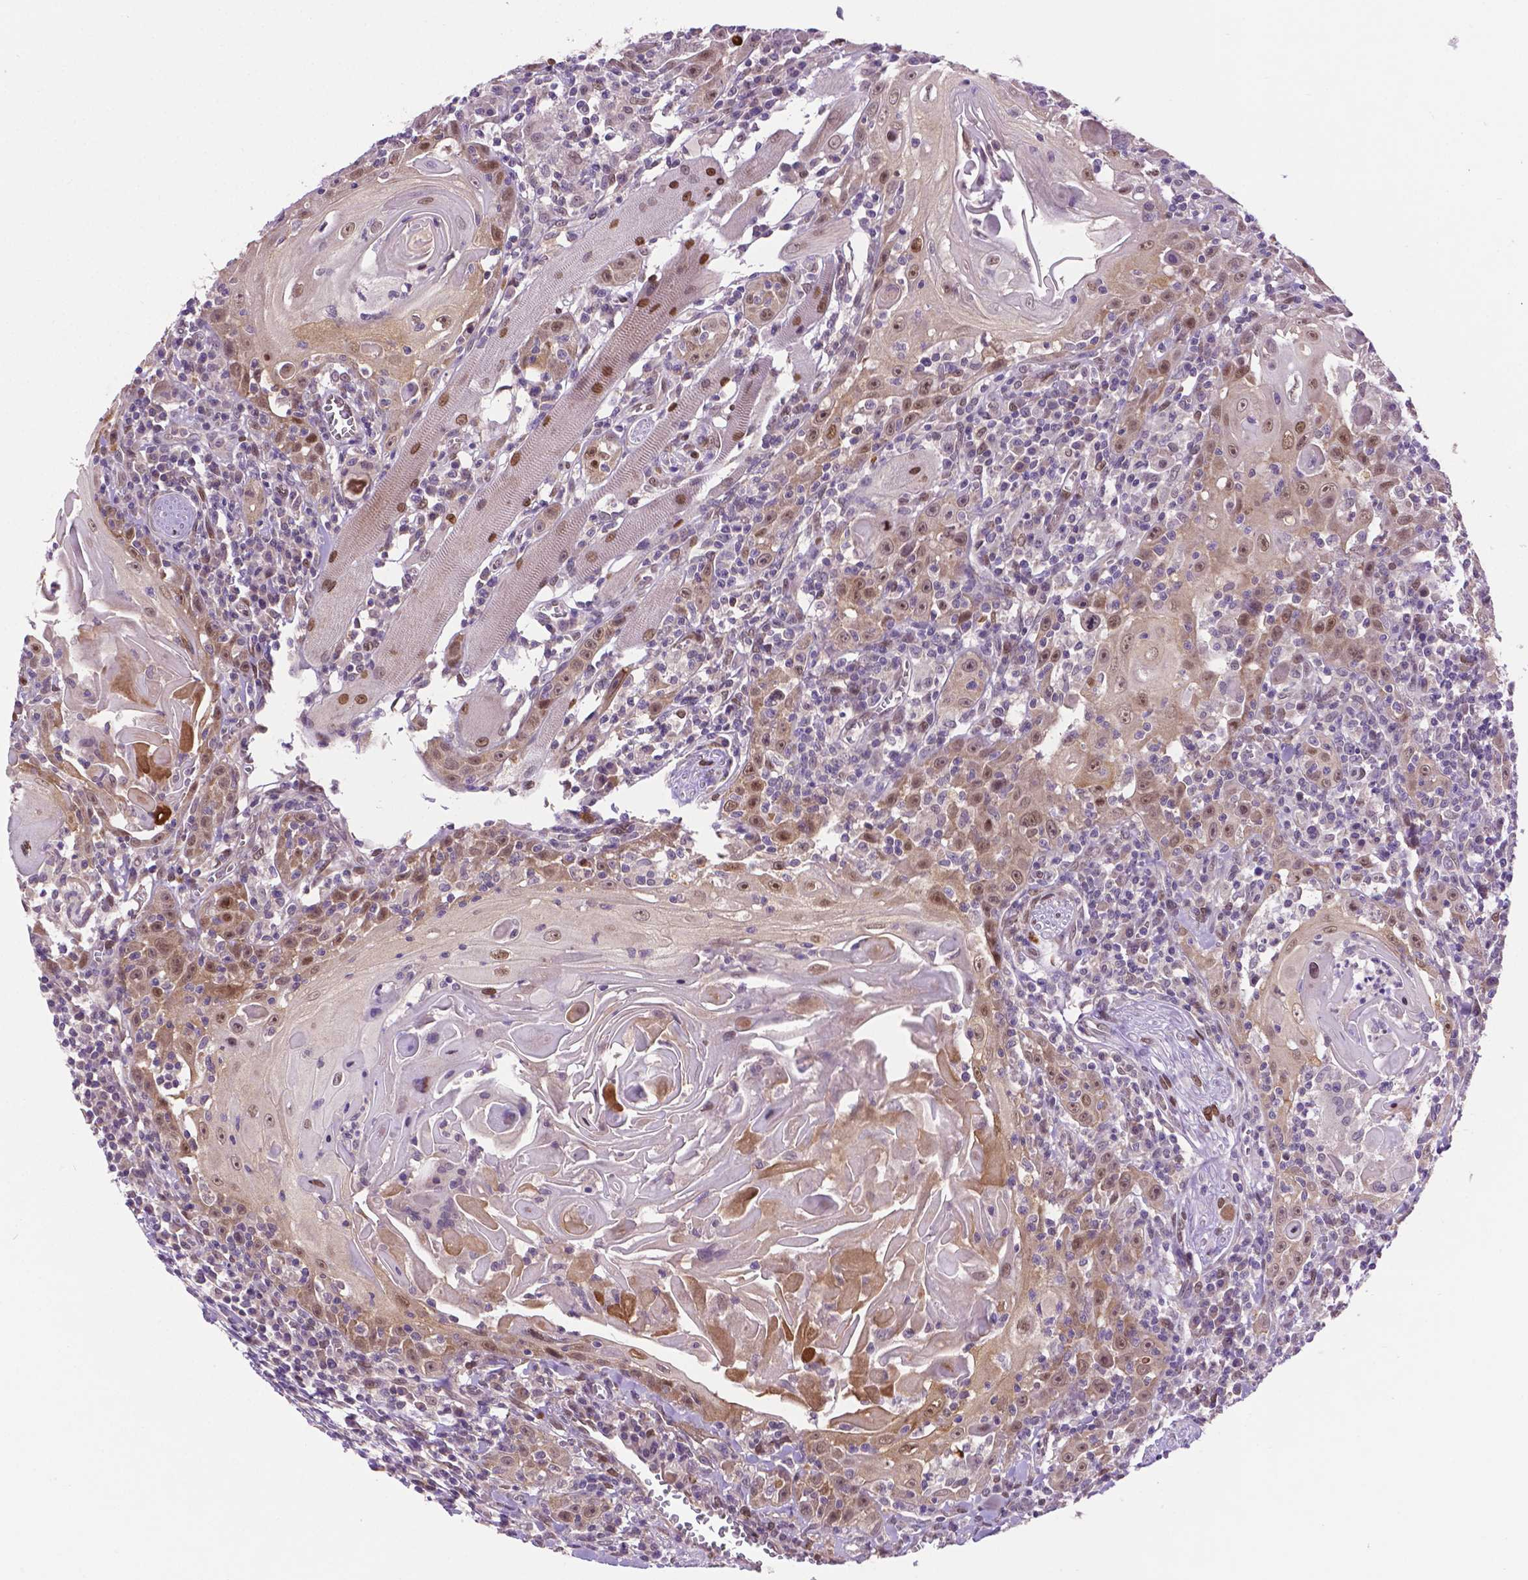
{"staining": {"intensity": "moderate", "quantity": ">75%", "location": "nuclear"}, "tissue": "head and neck cancer", "cell_type": "Tumor cells", "image_type": "cancer", "snomed": [{"axis": "morphology", "description": "Squamous cell carcinoma, NOS"}, {"axis": "topography", "description": "Head-Neck"}], "caption": "DAB (3,3'-diaminobenzidine) immunohistochemical staining of human head and neck squamous cell carcinoma demonstrates moderate nuclear protein expression in approximately >75% of tumor cells.", "gene": "IRF6", "patient": {"sex": "male", "age": 52}}